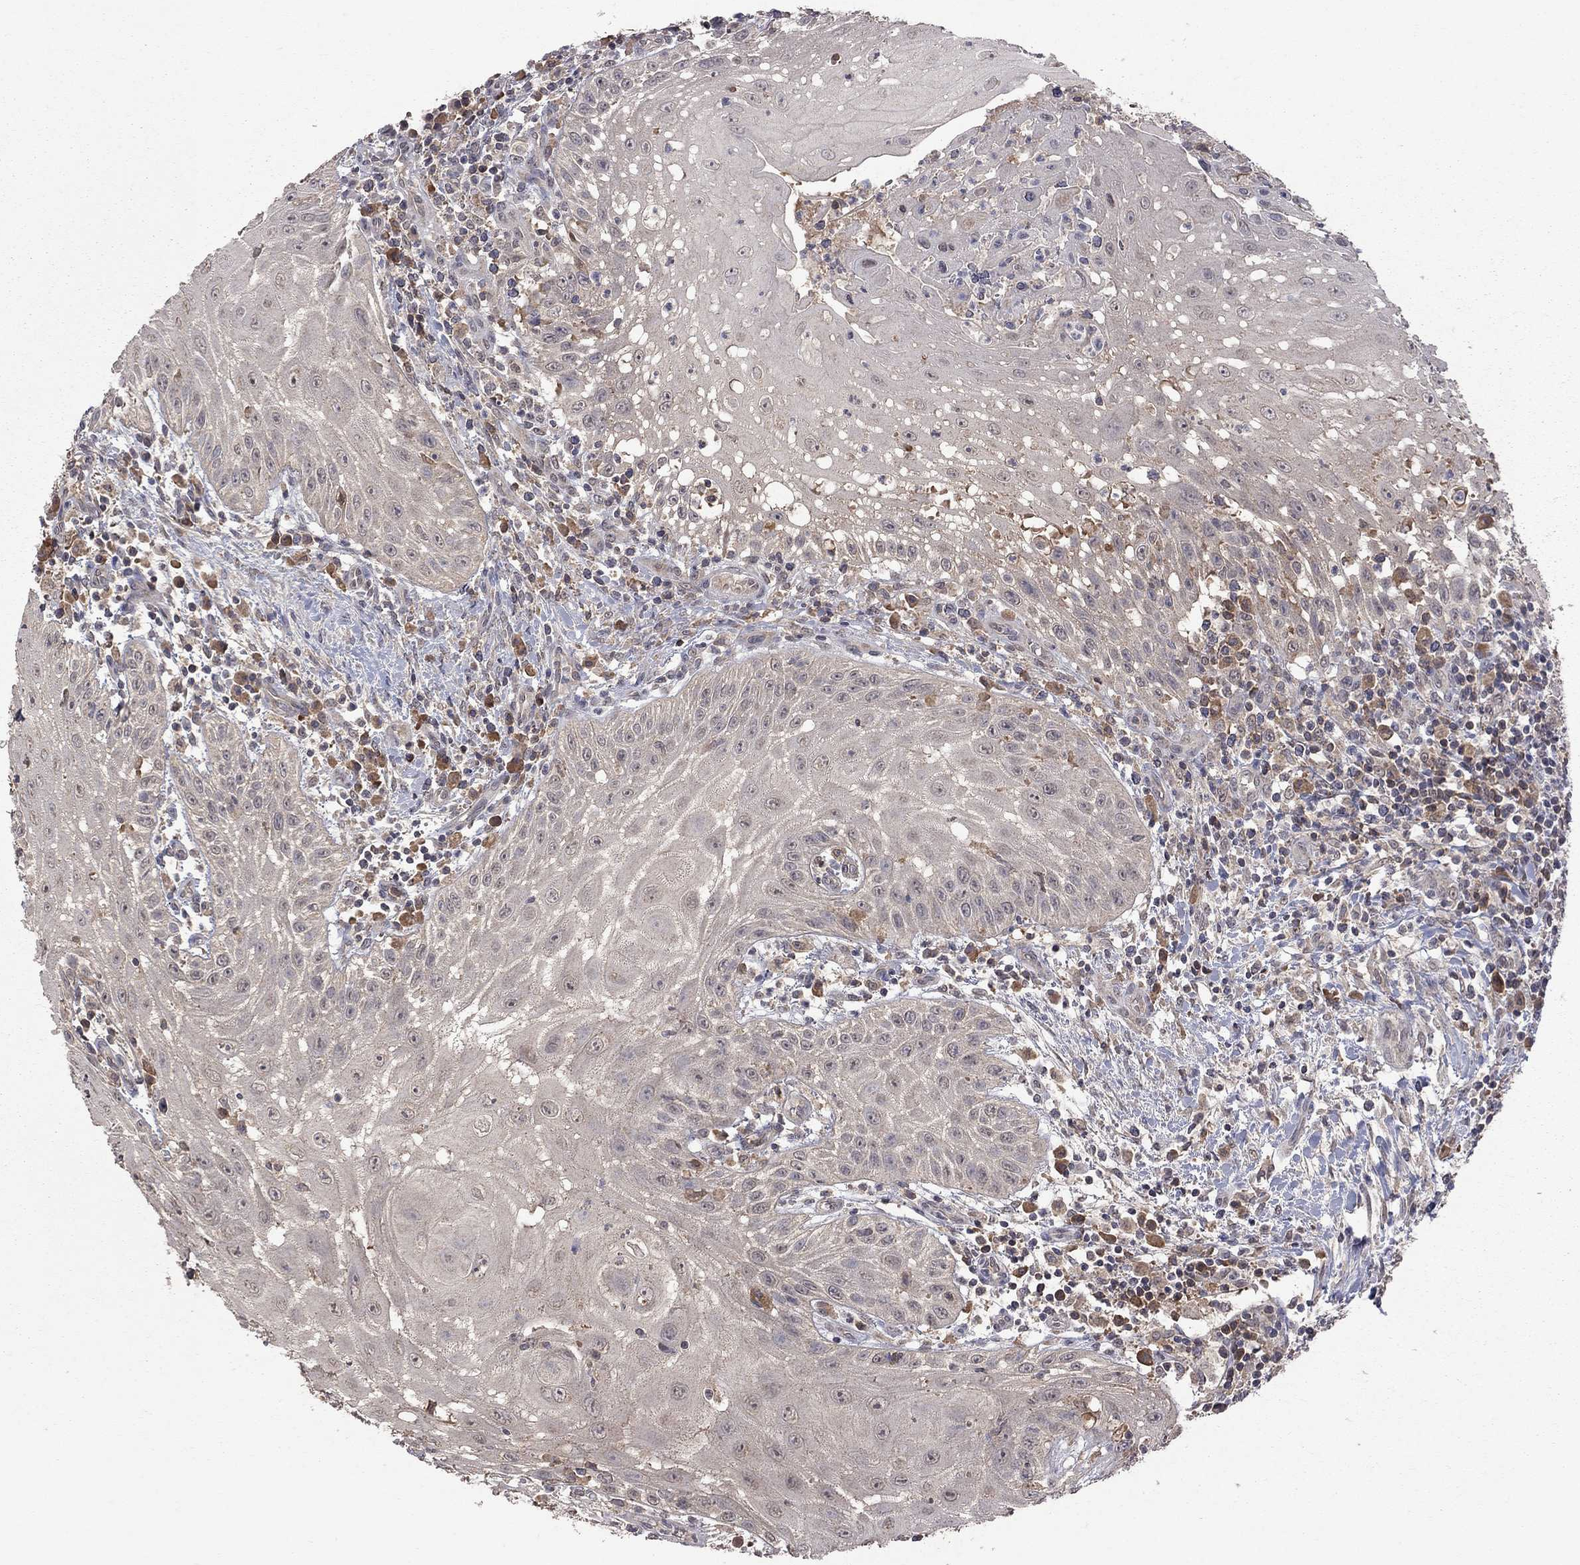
{"staining": {"intensity": "negative", "quantity": "none", "location": "none"}, "tissue": "head and neck cancer", "cell_type": "Tumor cells", "image_type": "cancer", "snomed": [{"axis": "morphology", "description": "Squamous cell carcinoma, NOS"}, {"axis": "topography", "description": "Oral tissue"}, {"axis": "topography", "description": "Head-Neck"}], "caption": "High power microscopy photomicrograph of an IHC photomicrograph of head and neck cancer (squamous cell carcinoma), revealing no significant expression in tumor cells.", "gene": "HTR6", "patient": {"sex": "male", "age": 58}}